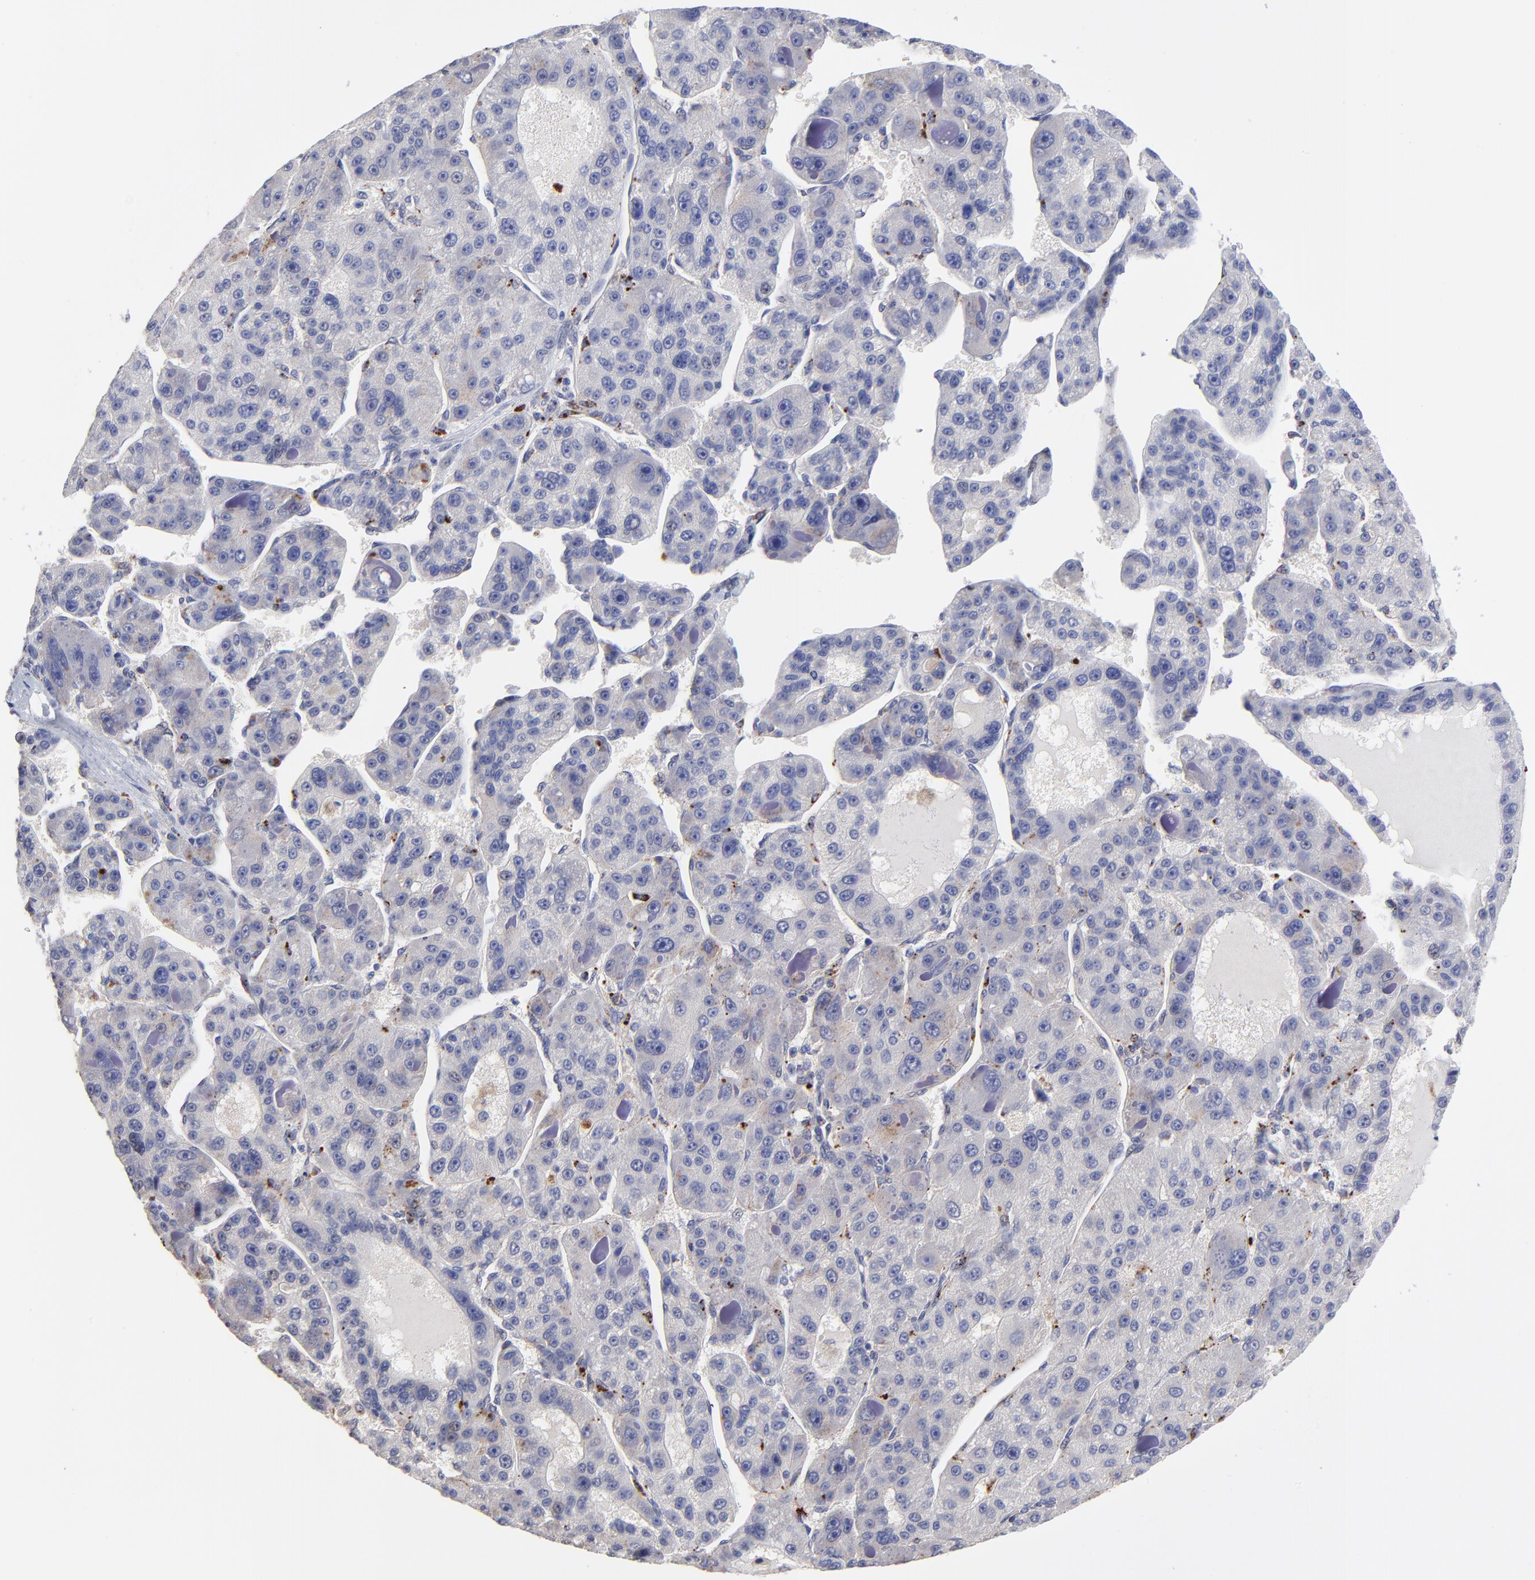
{"staining": {"intensity": "weak", "quantity": "<25%", "location": "cytoplasmic/membranous"}, "tissue": "liver cancer", "cell_type": "Tumor cells", "image_type": "cancer", "snomed": [{"axis": "morphology", "description": "Carcinoma, Hepatocellular, NOS"}, {"axis": "topography", "description": "Liver"}], "caption": "Human liver hepatocellular carcinoma stained for a protein using IHC reveals no expression in tumor cells.", "gene": "PDE4B", "patient": {"sex": "male", "age": 76}}